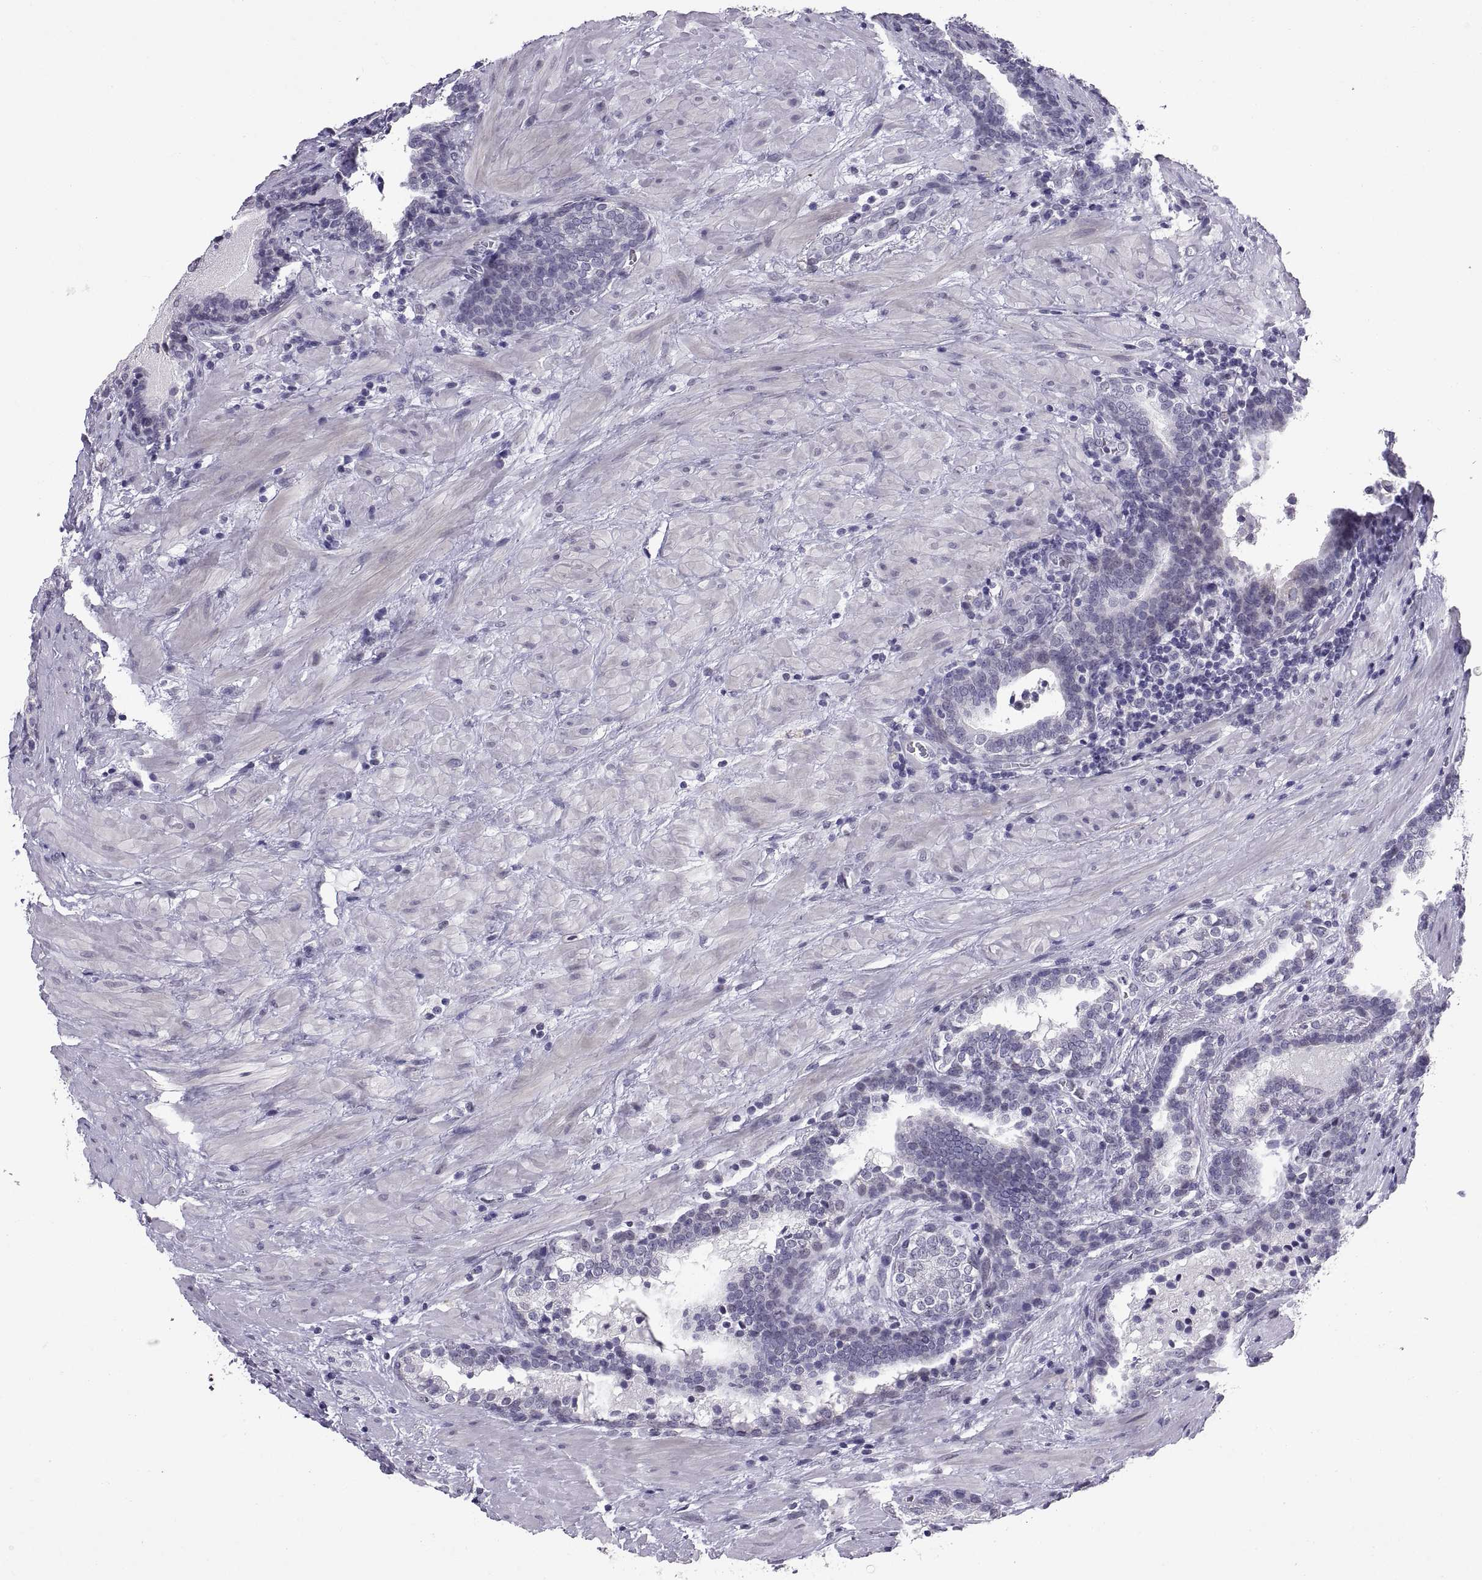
{"staining": {"intensity": "negative", "quantity": "none", "location": "none"}, "tissue": "prostate cancer", "cell_type": "Tumor cells", "image_type": "cancer", "snomed": [{"axis": "morphology", "description": "Adenocarcinoma, NOS"}, {"axis": "topography", "description": "Prostate and seminal vesicle, NOS"}], "caption": "A micrograph of prostate cancer stained for a protein exhibits no brown staining in tumor cells.", "gene": "KRT77", "patient": {"sex": "male", "age": 63}}